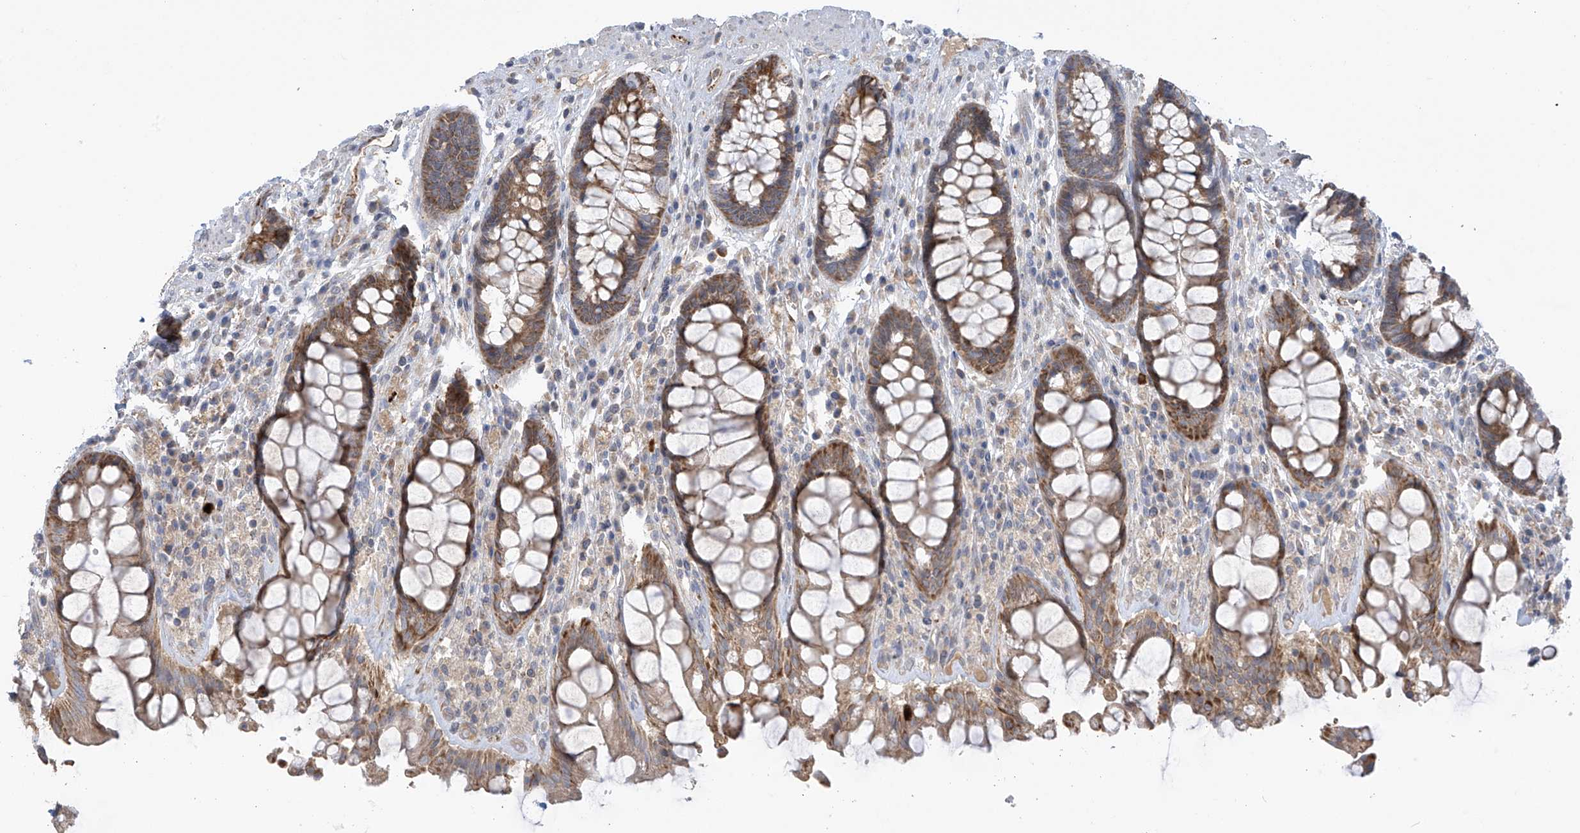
{"staining": {"intensity": "moderate", "quantity": ">75%", "location": "cytoplasmic/membranous"}, "tissue": "rectum", "cell_type": "Glandular cells", "image_type": "normal", "snomed": [{"axis": "morphology", "description": "Normal tissue, NOS"}, {"axis": "topography", "description": "Rectum"}], "caption": "Immunohistochemistry image of benign rectum stained for a protein (brown), which exhibits medium levels of moderate cytoplasmic/membranous positivity in about >75% of glandular cells.", "gene": "SCGB1D2", "patient": {"sex": "male", "age": 64}}